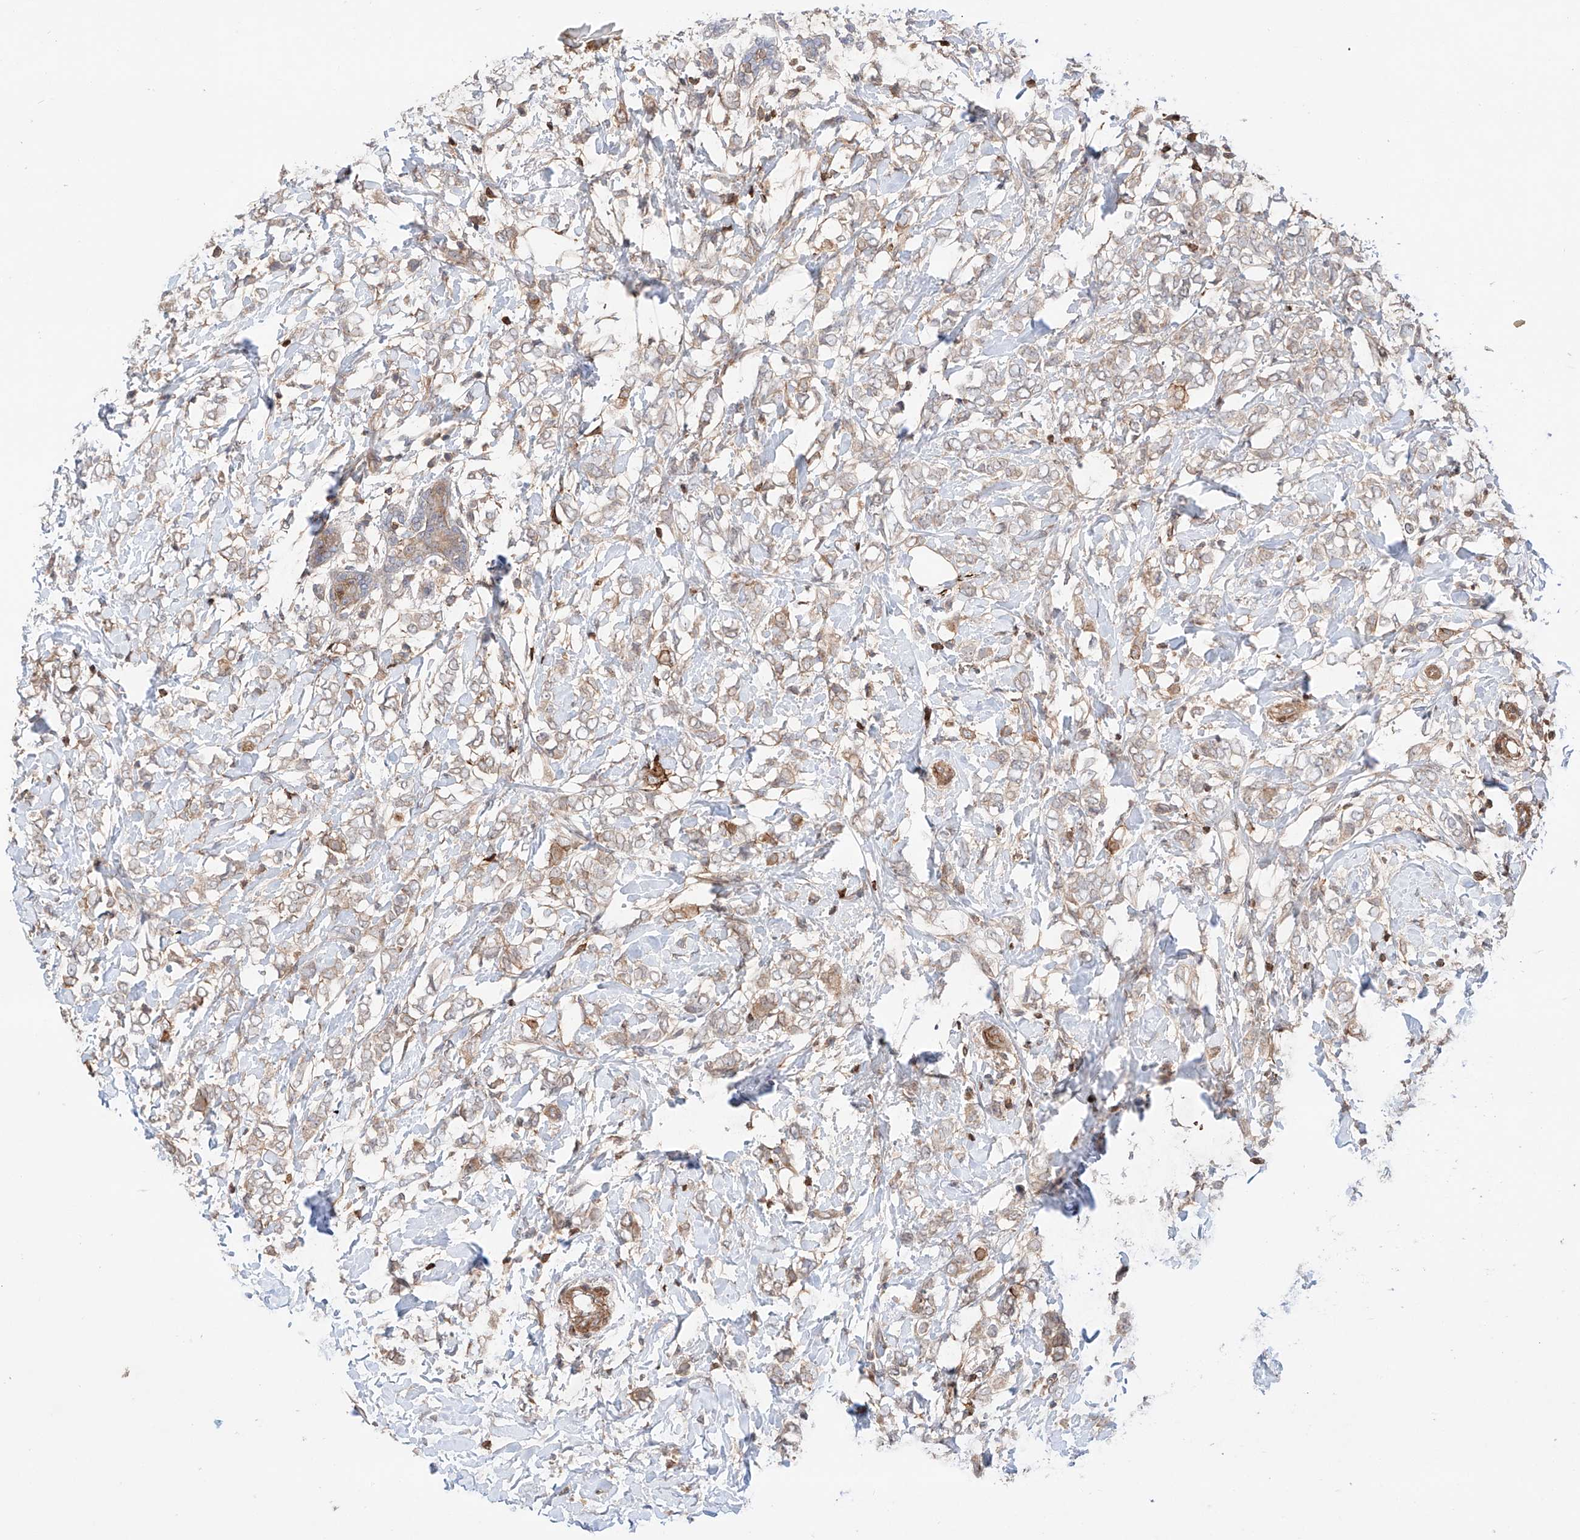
{"staining": {"intensity": "weak", "quantity": "25%-75%", "location": "cytoplasmic/membranous"}, "tissue": "breast cancer", "cell_type": "Tumor cells", "image_type": "cancer", "snomed": [{"axis": "morphology", "description": "Normal tissue, NOS"}, {"axis": "morphology", "description": "Lobular carcinoma"}, {"axis": "topography", "description": "Breast"}], "caption": "About 25%-75% of tumor cells in breast lobular carcinoma demonstrate weak cytoplasmic/membranous protein expression as visualized by brown immunohistochemical staining.", "gene": "IGSF22", "patient": {"sex": "female", "age": 47}}